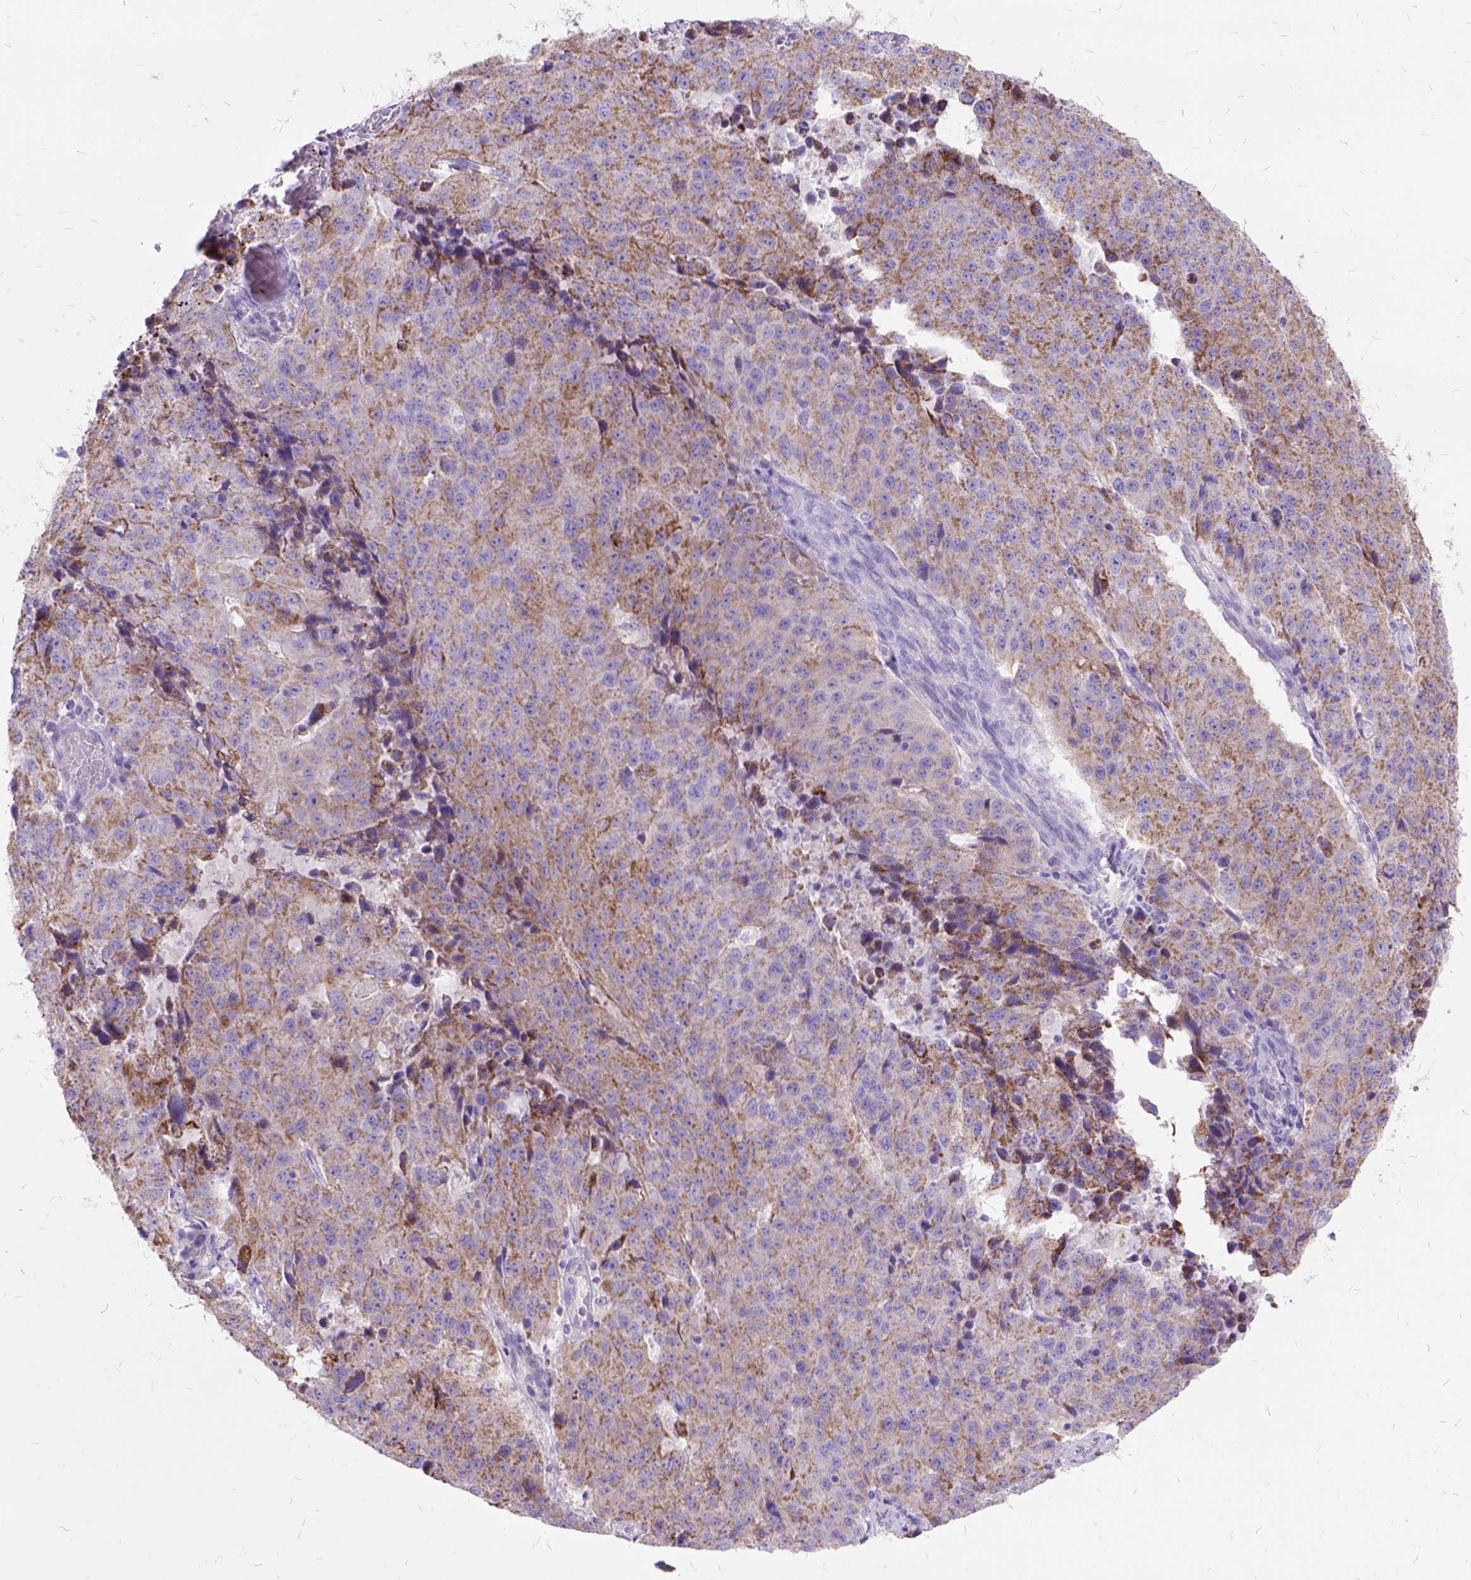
{"staining": {"intensity": "weak", "quantity": ">75%", "location": "cytoplasmic/membranous"}, "tissue": "stomach cancer", "cell_type": "Tumor cells", "image_type": "cancer", "snomed": [{"axis": "morphology", "description": "Adenocarcinoma, NOS"}, {"axis": "topography", "description": "Stomach"}], "caption": "Immunohistochemistry of human stomach cancer demonstrates low levels of weak cytoplasmic/membranous staining in approximately >75% of tumor cells.", "gene": "CTAG2", "patient": {"sex": "male", "age": 71}}